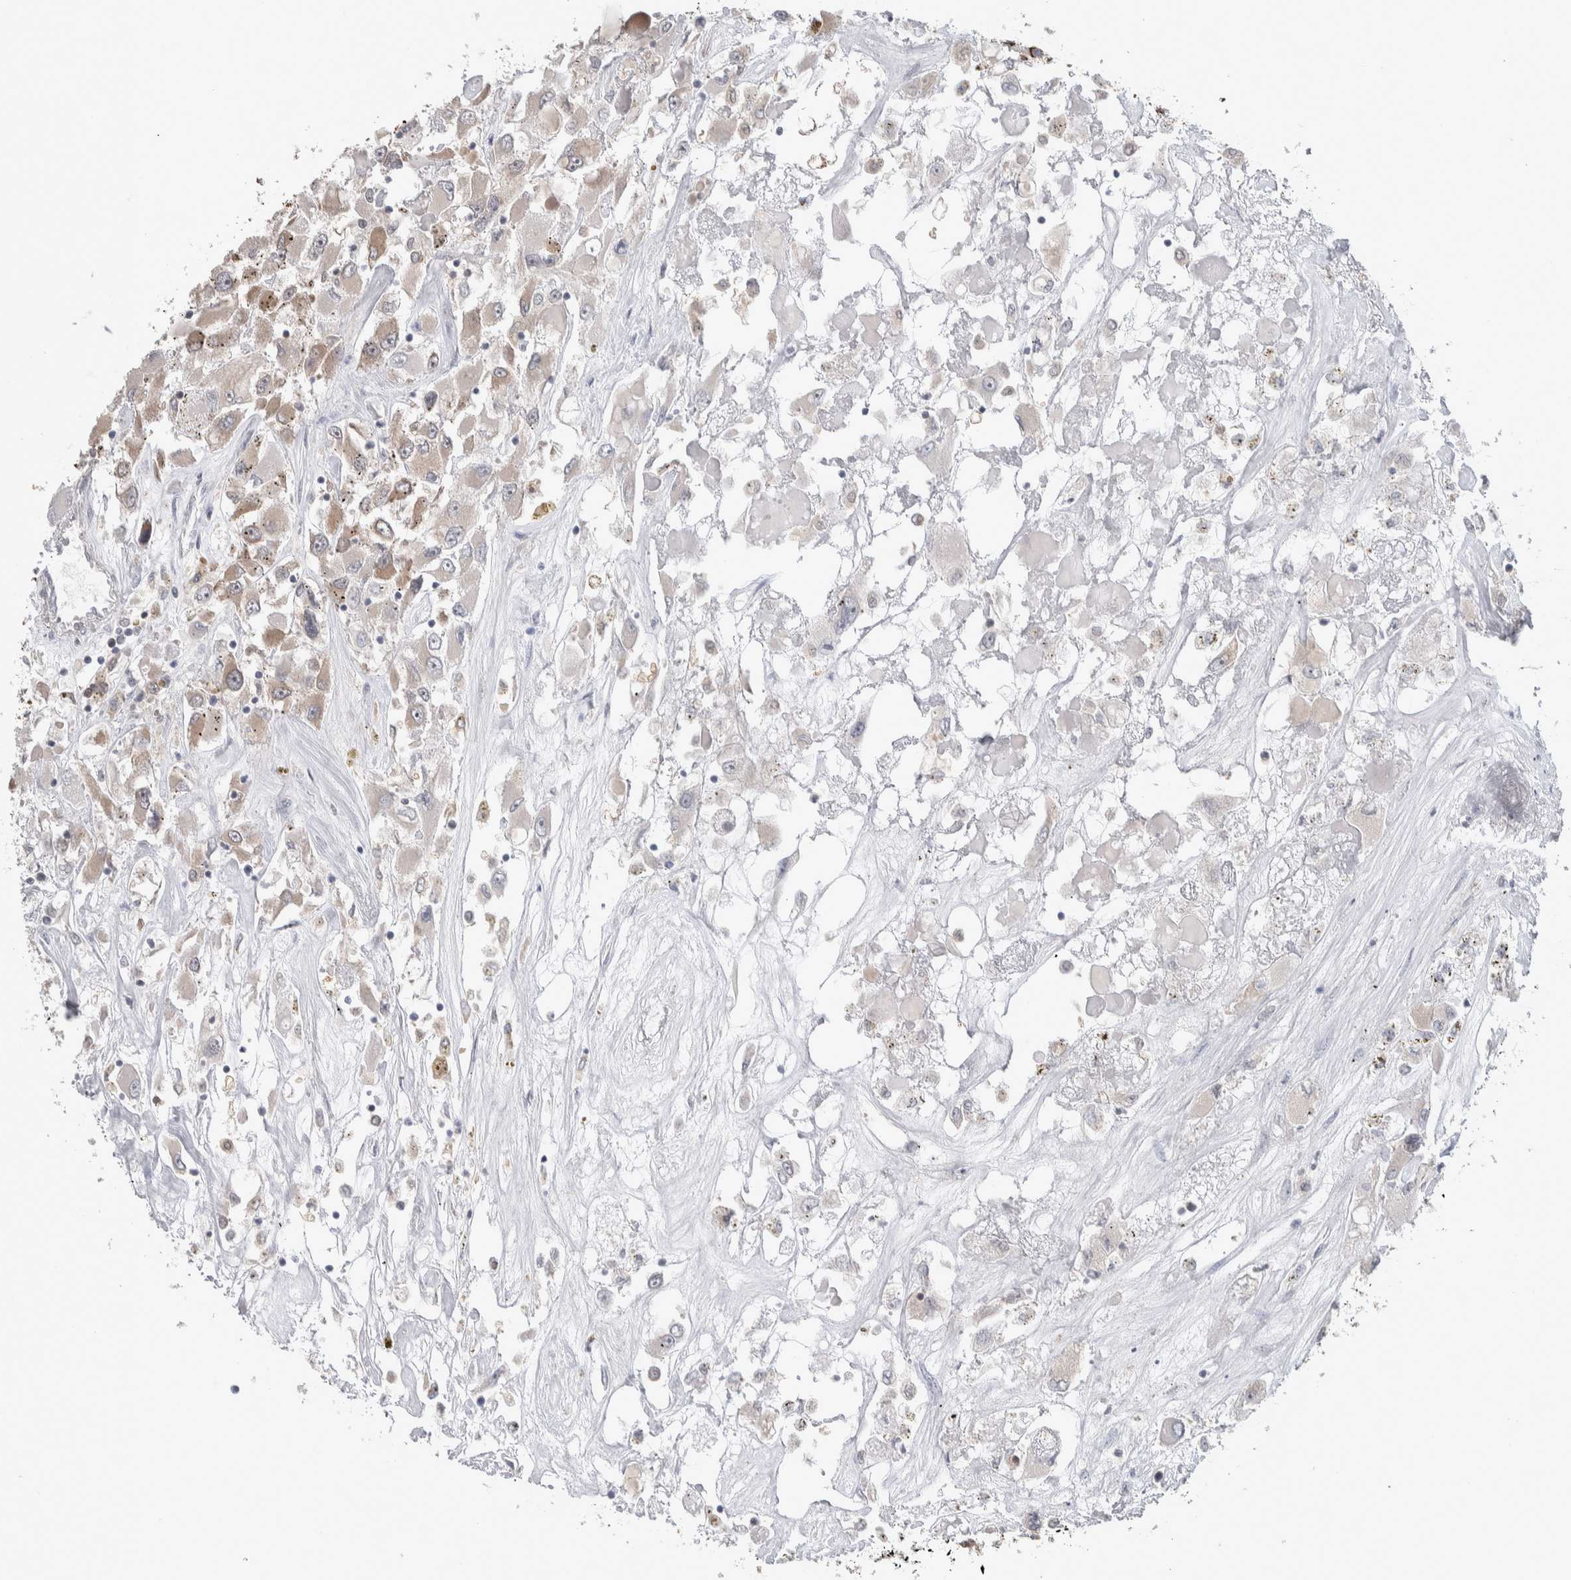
{"staining": {"intensity": "weak", "quantity": ">75%", "location": "cytoplasmic/membranous"}, "tissue": "renal cancer", "cell_type": "Tumor cells", "image_type": "cancer", "snomed": [{"axis": "morphology", "description": "Adenocarcinoma, NOS"}, {"axis": "topography", "description": "Kidney"}], "caption": "Renal adenocarcinoma stained with DAB (3,3'-diaminobenzidine) IHC shows low levels of weak cytoplasmic/membranous positivity in about >75% of tumor cells. The staining is performed using DAB brown chromogen to label protein expression. The nuclei are counter-stained blue using hematoxylin.", "gene": "HTATIP2", "patient": {"sex": "female", "age": 52}}